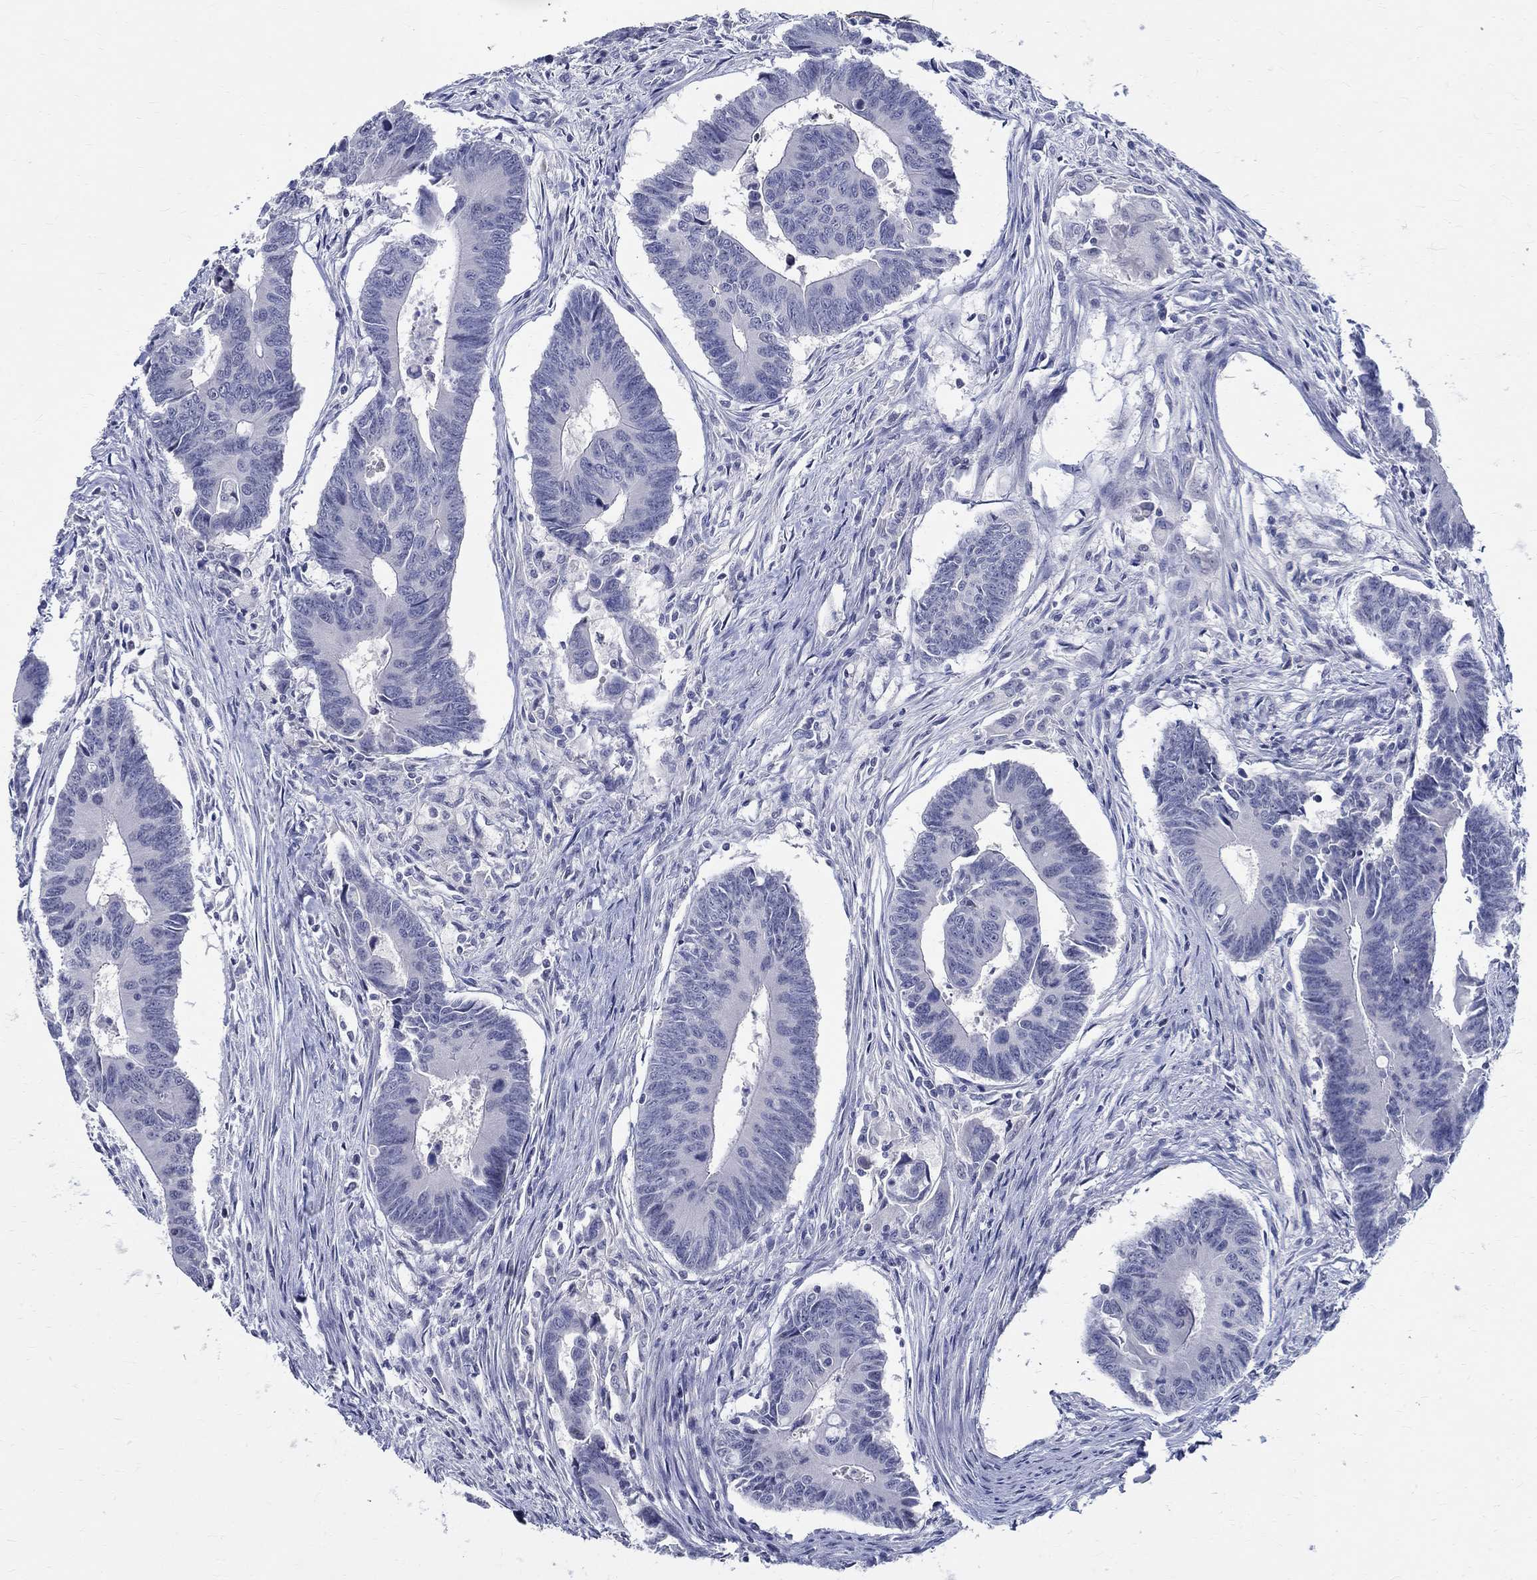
{"staining": {"intensity": "negative", "quantity": "none", "location": "none"}, "tissue": "colorectal cancer", "cell_type": "Tumor cells", "image_type": "cancer", "snomed": [{"axis": "morphology", "description": "Adenocarcinoma, NOS"}, {"axis": "topography", "description": "Rectum"}], "caption": "The histopathology image reveals no staining of tumor cells in adenocarcinoma (colorectal).", "gene": "CETN1", "patient": {"sex": "male", "age": 67}}